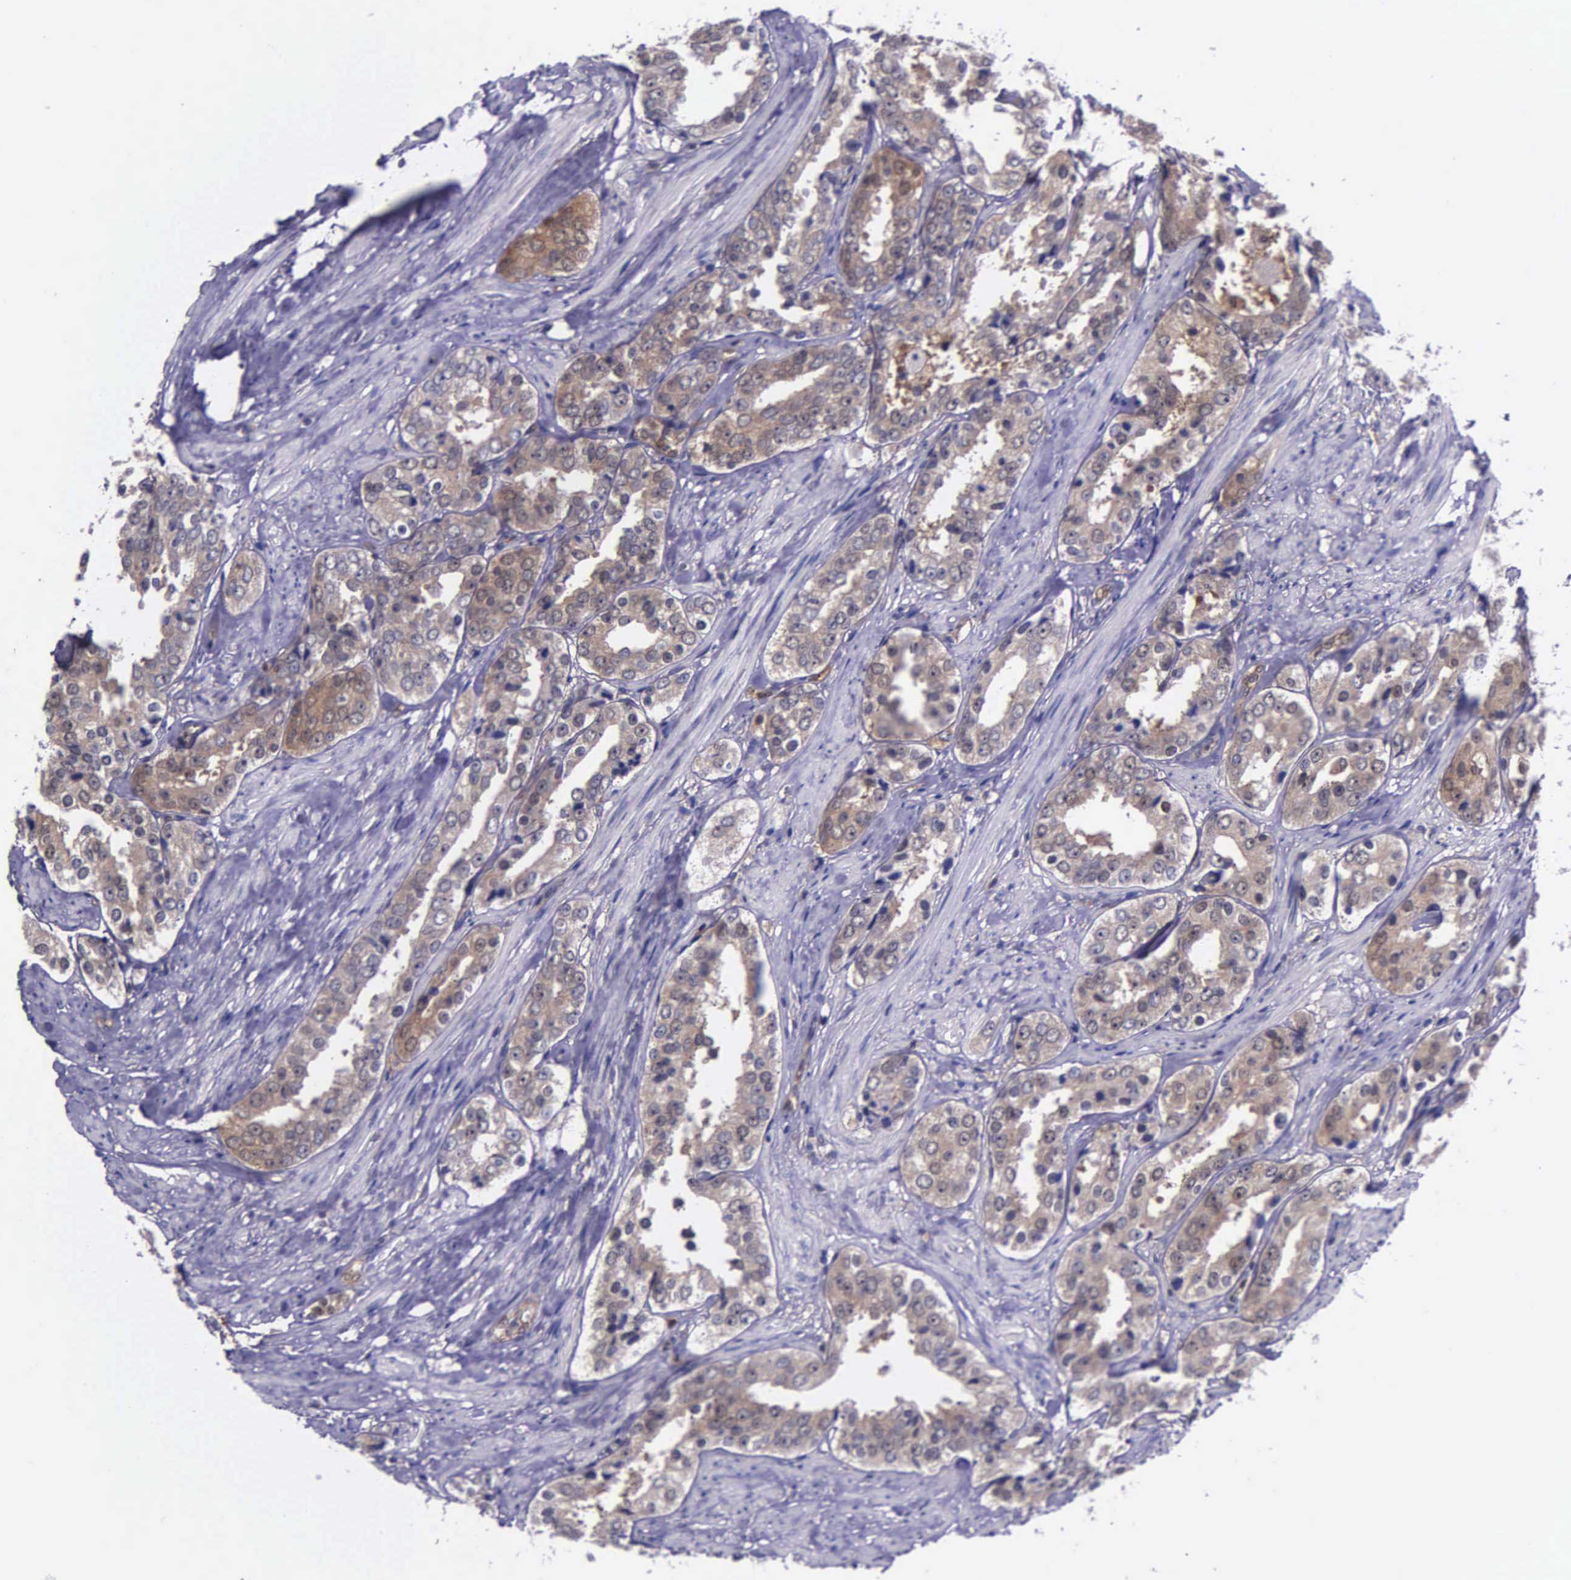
{"staining": {"intensity": "moderate", "quantity": ">75%", "location": "cytoplasmic/membranous"}, "tissue": "prostate cancer", "cell_type": "Tumor cells", "image_type": "cancer", "snomed": [{"axis": "morphology", "description": "Adenocarcinoma, Medium grade"}, {"axis": "topography", "description": "Prostate"}], "caption": "A histopathology image of human prostate cancer (adenocarcinoma (medium-grade)) stained for a protein demonstrates moderate cytoplasmic/membranous brown staining in tumor cells.", "gene": "GMPR2", "patient": {"sex": "male", "age": 73}}